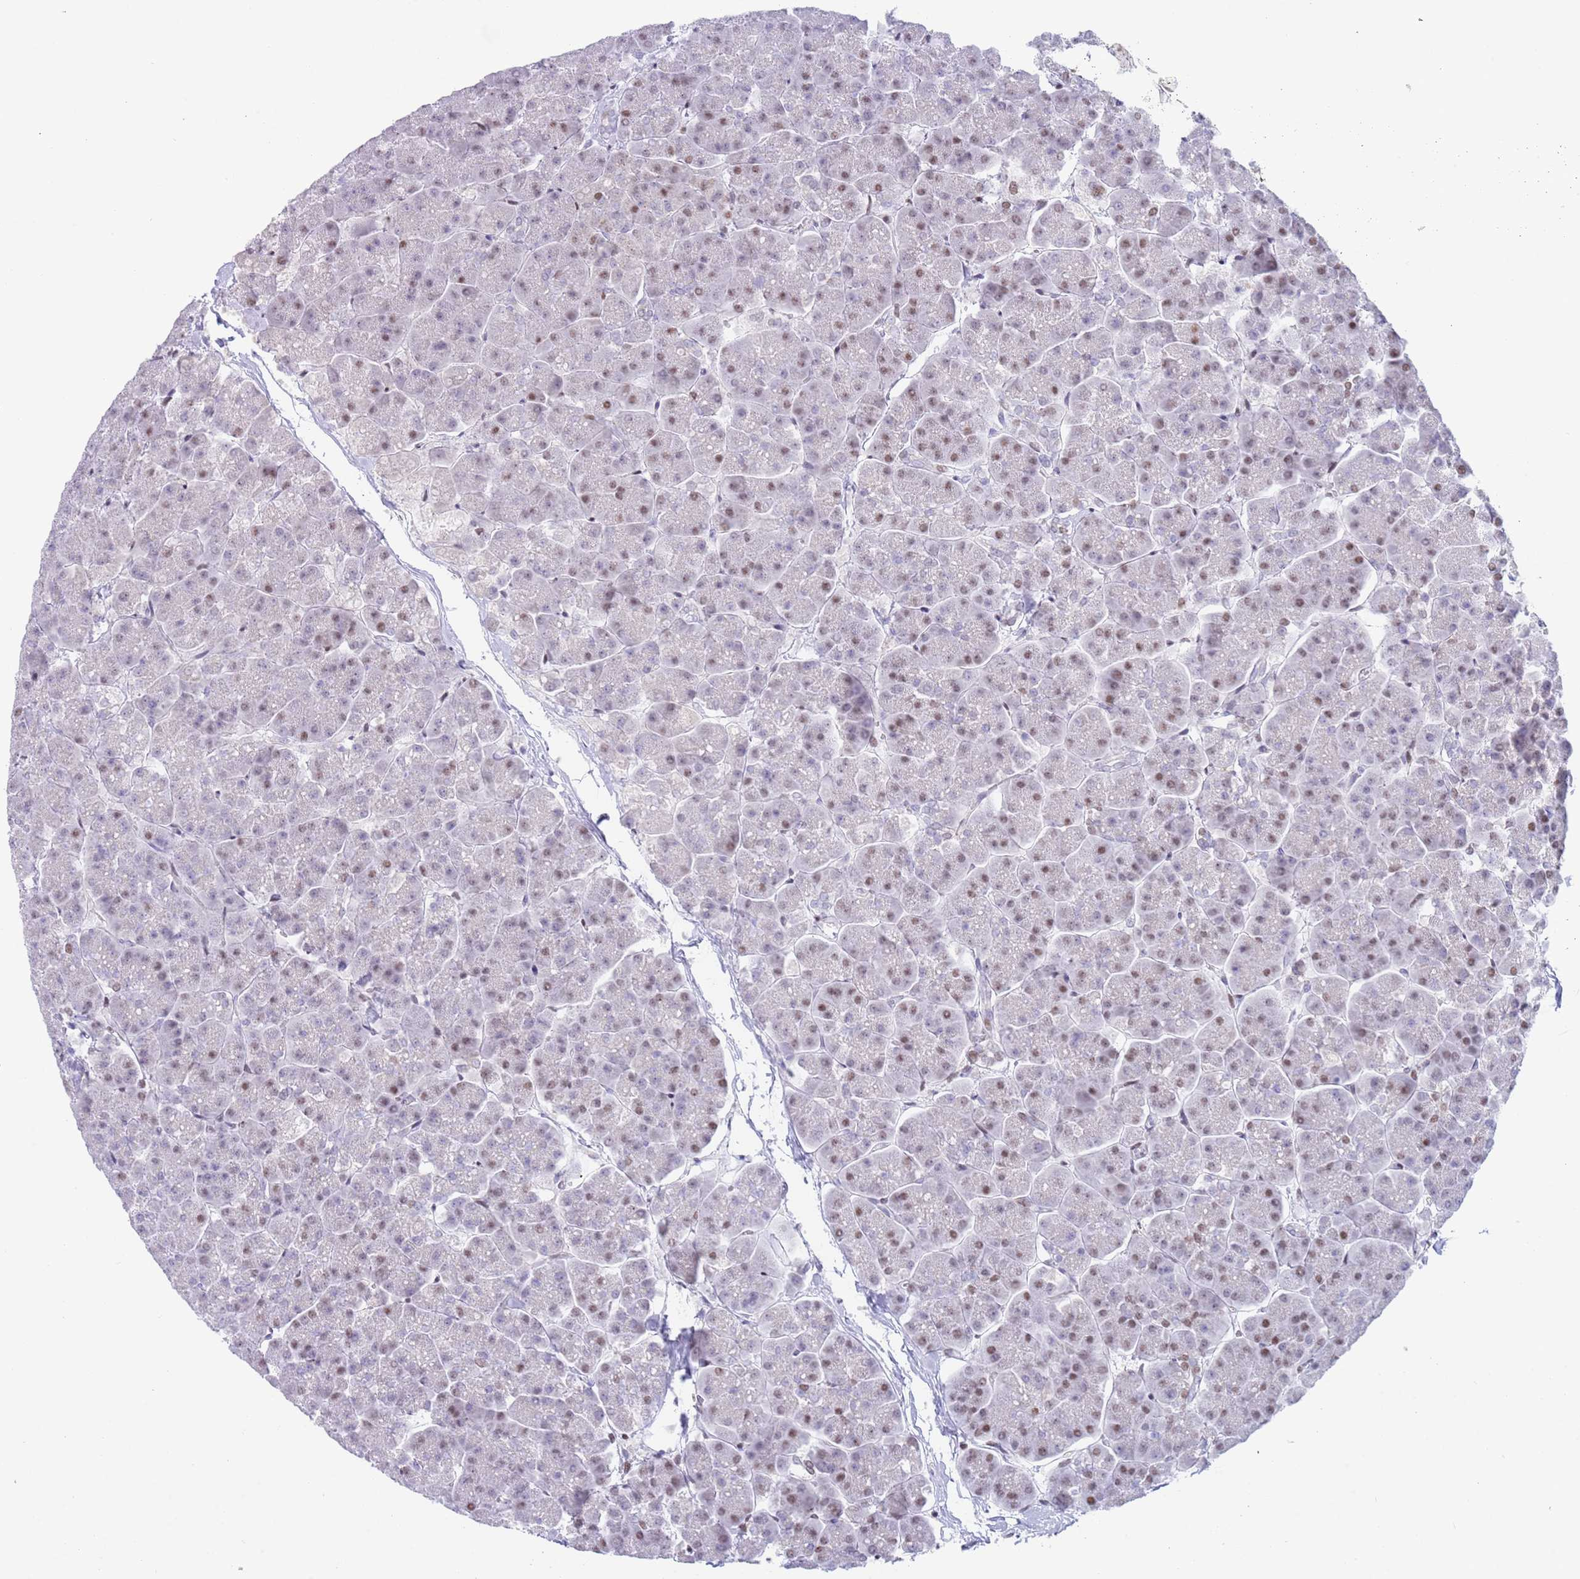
{"staining": {"intensity": "moderate", "quantity": "25%-75%", "location": "nuclear"}, "tissue": "pancreas", "cell_type": "Exocrine glandular cells", "image_type": "normal", "snomed": [{"axis": "morphology", "description": "Normal tissue, NOS"}, {"axis": "topography", "description": "Pancreas"}, {"axis": "topography", "description": "Peripheral nerve tissue"}], "caption": "Immunohistochemical staining of normal human pancreas demonstrates medium levels of moderate nuclear staining in about 25%-75% of exocrine glandular cells. The staining is performed using DAB brown chromogen to label protein expression. The nuclei are counter-stained blue using hematoxylin.", "gene": "ZNF382", "patient": {"sex": "male", "age": 54}}